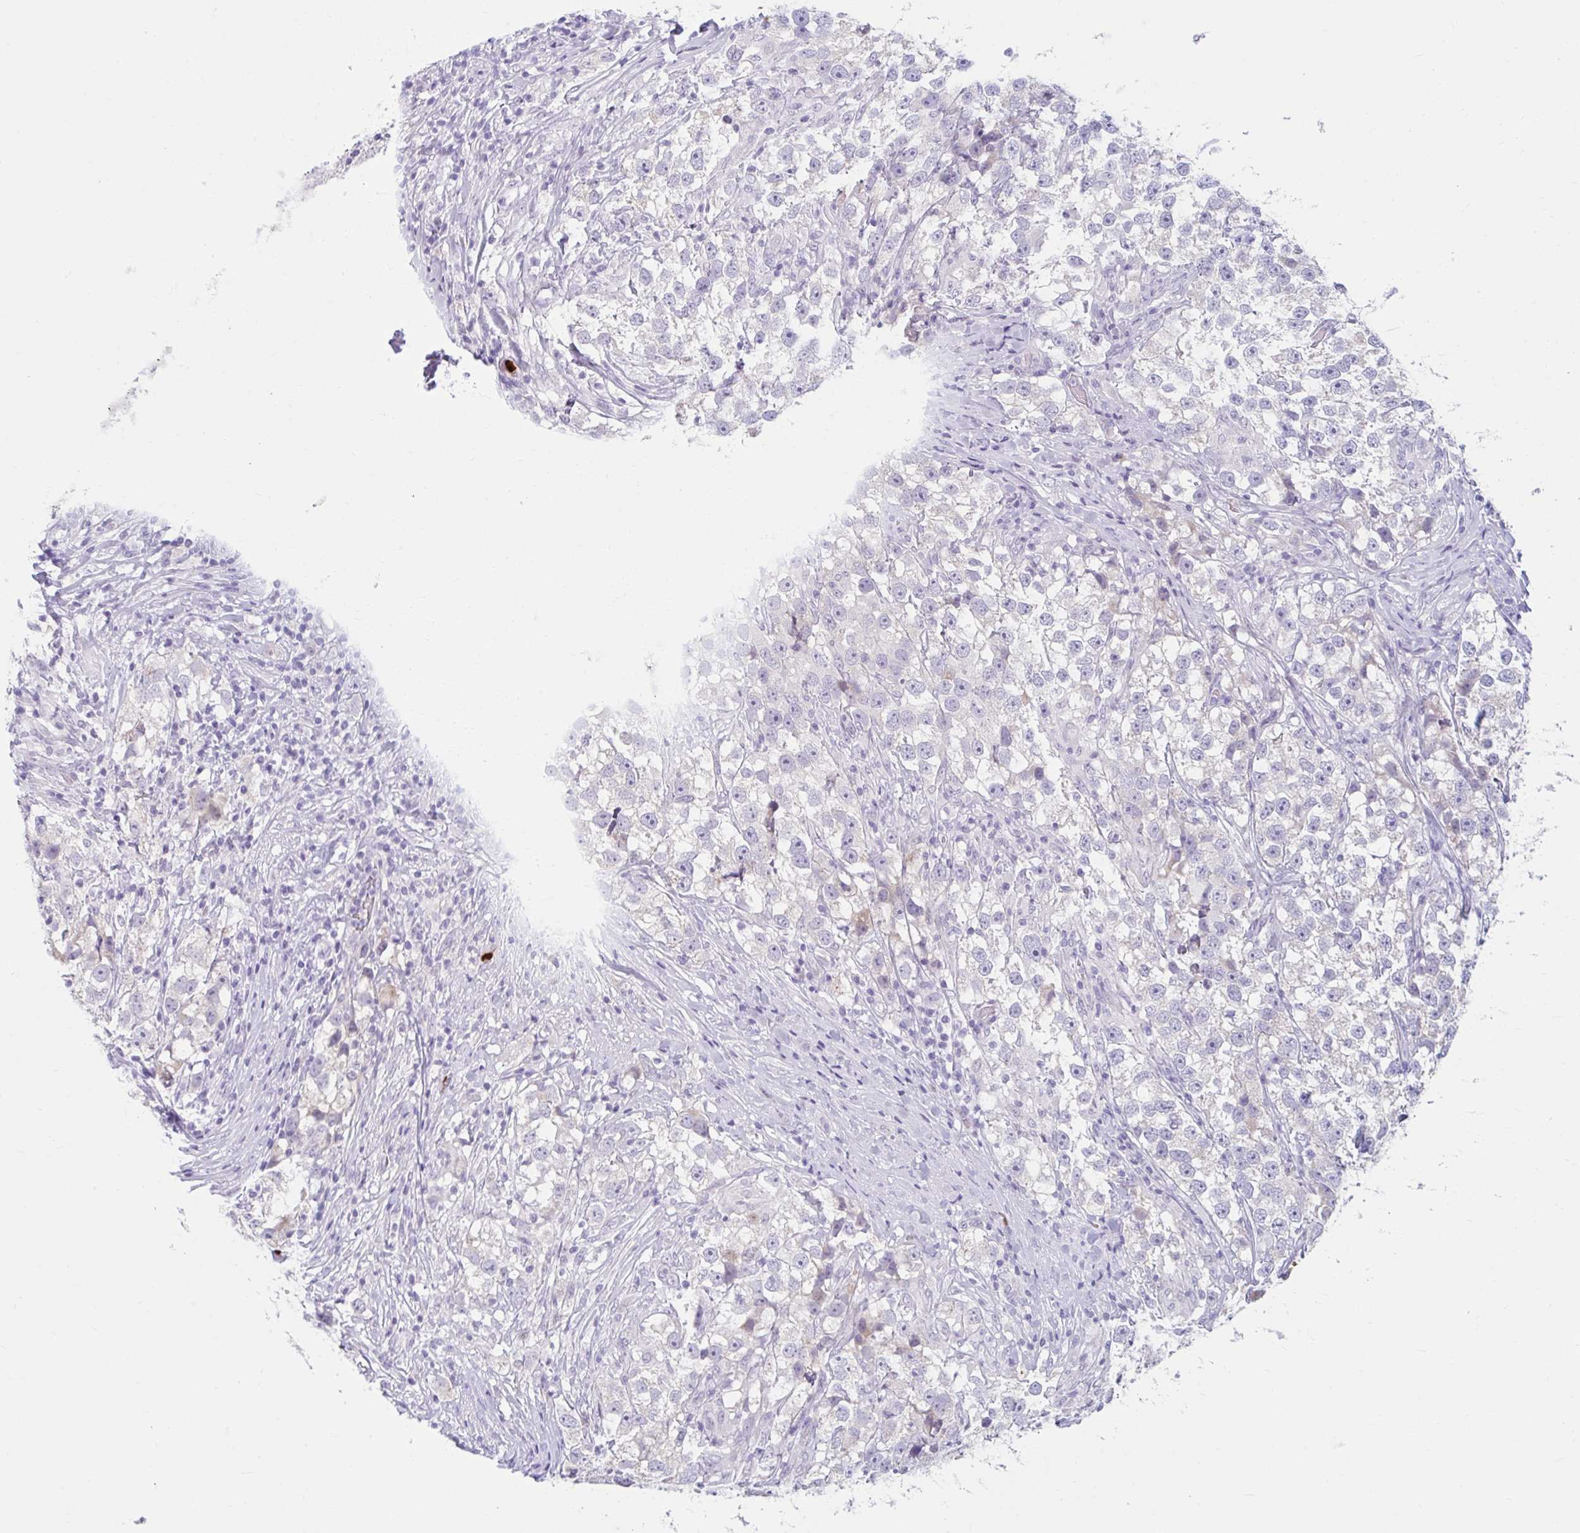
{"staining": {"intensity": "negative", "quantity": "none", "location": "none"}, "tissue": "testis cancer", "cell_type": "Tumor cells", "image_type": "cancer", "snomed": [{"axis": "morphology", "description": "Seminoma, NOS"}, {"axis": "topography", "description": "Testis"}], "caption": "This is an immunohistochemistry (IHC) photomicrograph of testis cancer (seminoma). There is no expression in tumor cells.", "gene": "CEP120", "patient": {"sex": "male", "age": 46}}